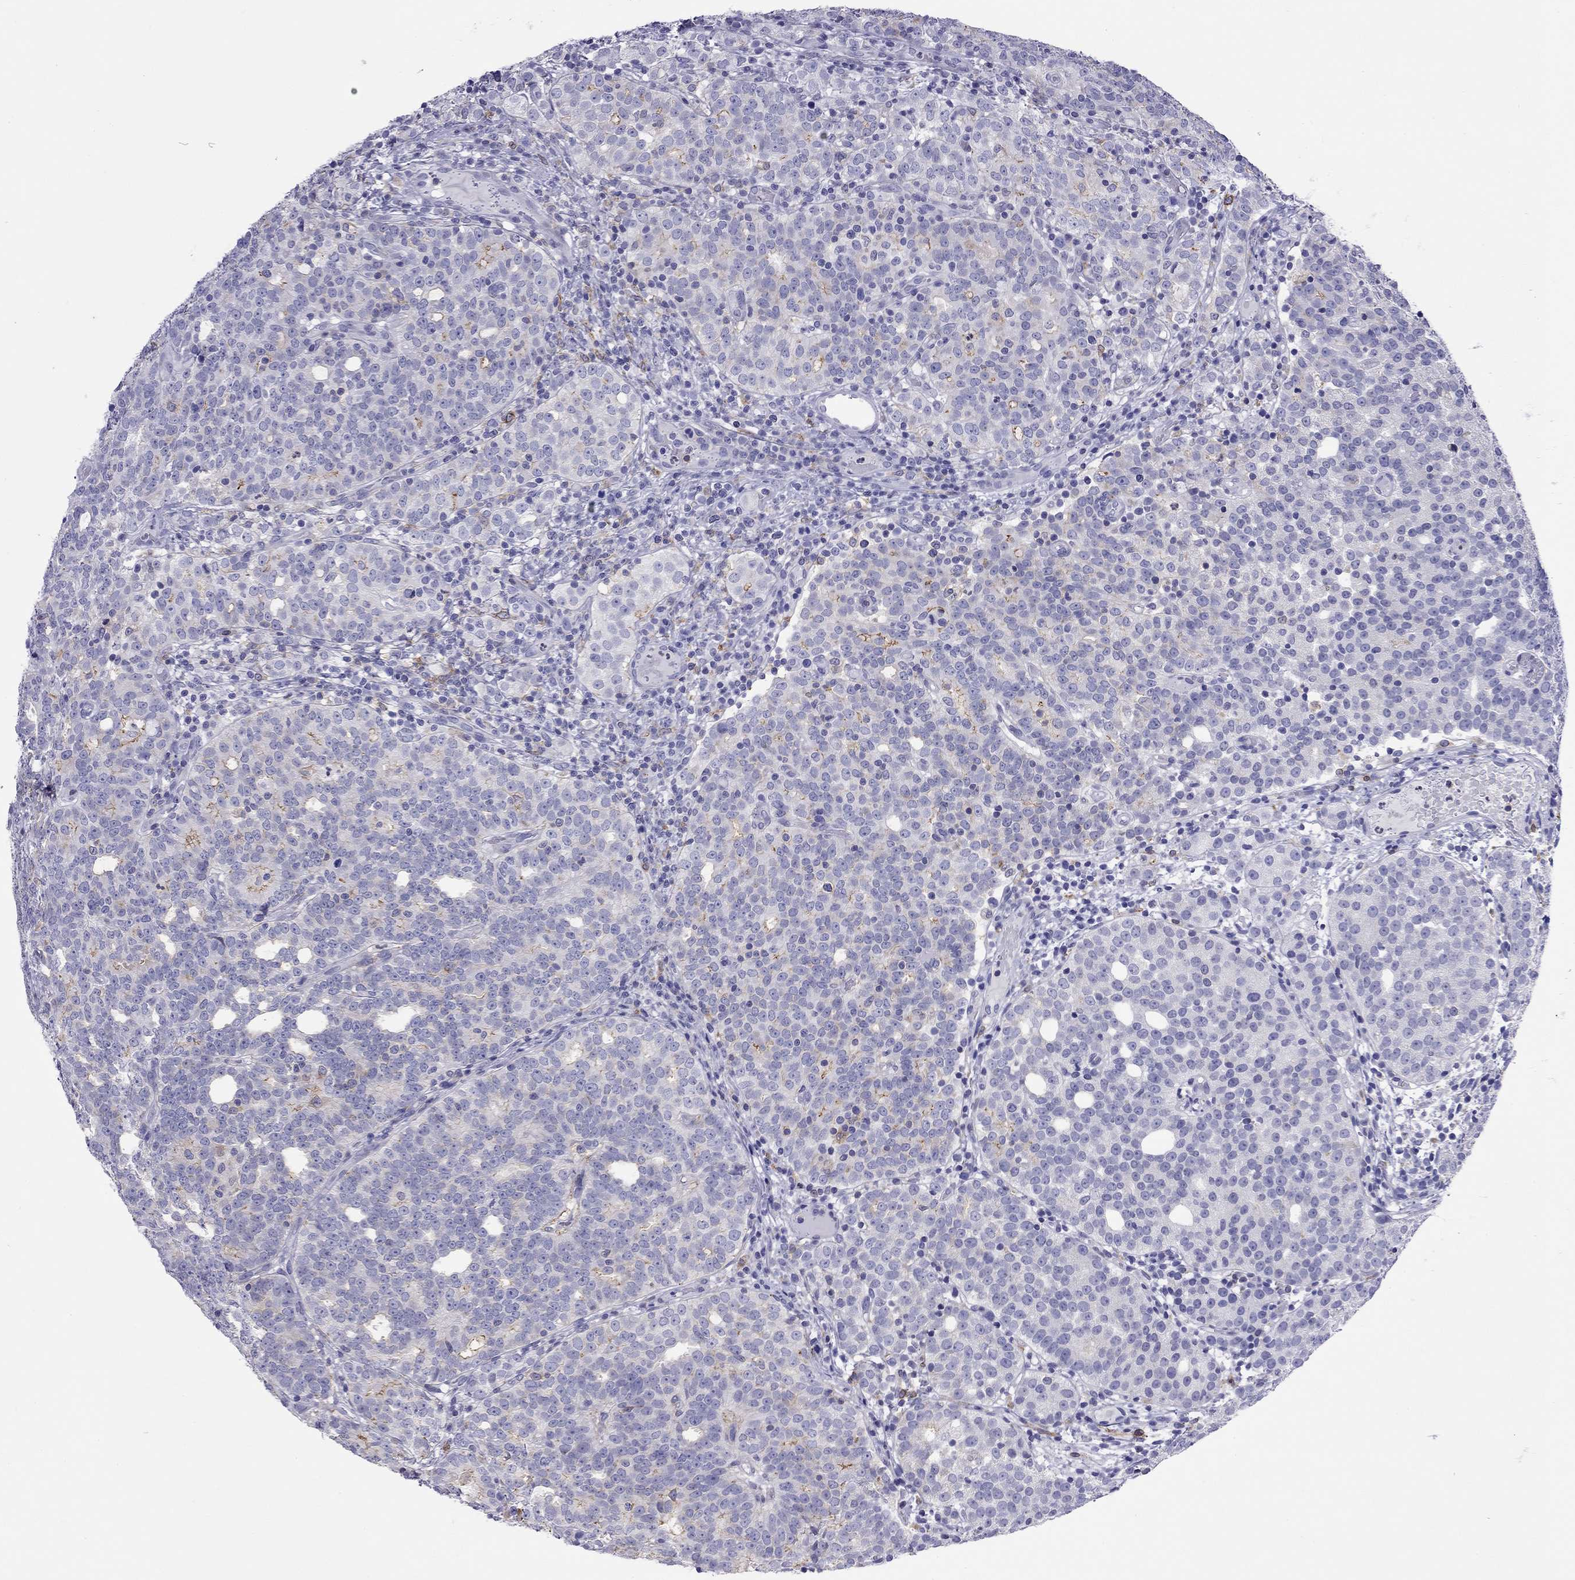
{"staining": {"intensity": "moderate", "quantity": "<25%", "location": "cytoplasmic/membranous"}, "tissue": "prostate cancer", "cell_type": "Tumor cells", "image_type": "cancer", "snomed": [{"axis": "morphology", "description": "Adenocarcinoma, High grade"}, {"axis": "topography", "description": "Prostate"}], "caption": "Protein expression by IHC displays moderate cytoplasmic/membranous staining in about <25% of tumor cells in prostate cancer. The staining is performed using DAB brown chromogen to label protein expression. The nuclei are counter-stained blue using hematoxylin.", "gene": "SLC46A2", "patient": {"sex": "male", "age": 53}}